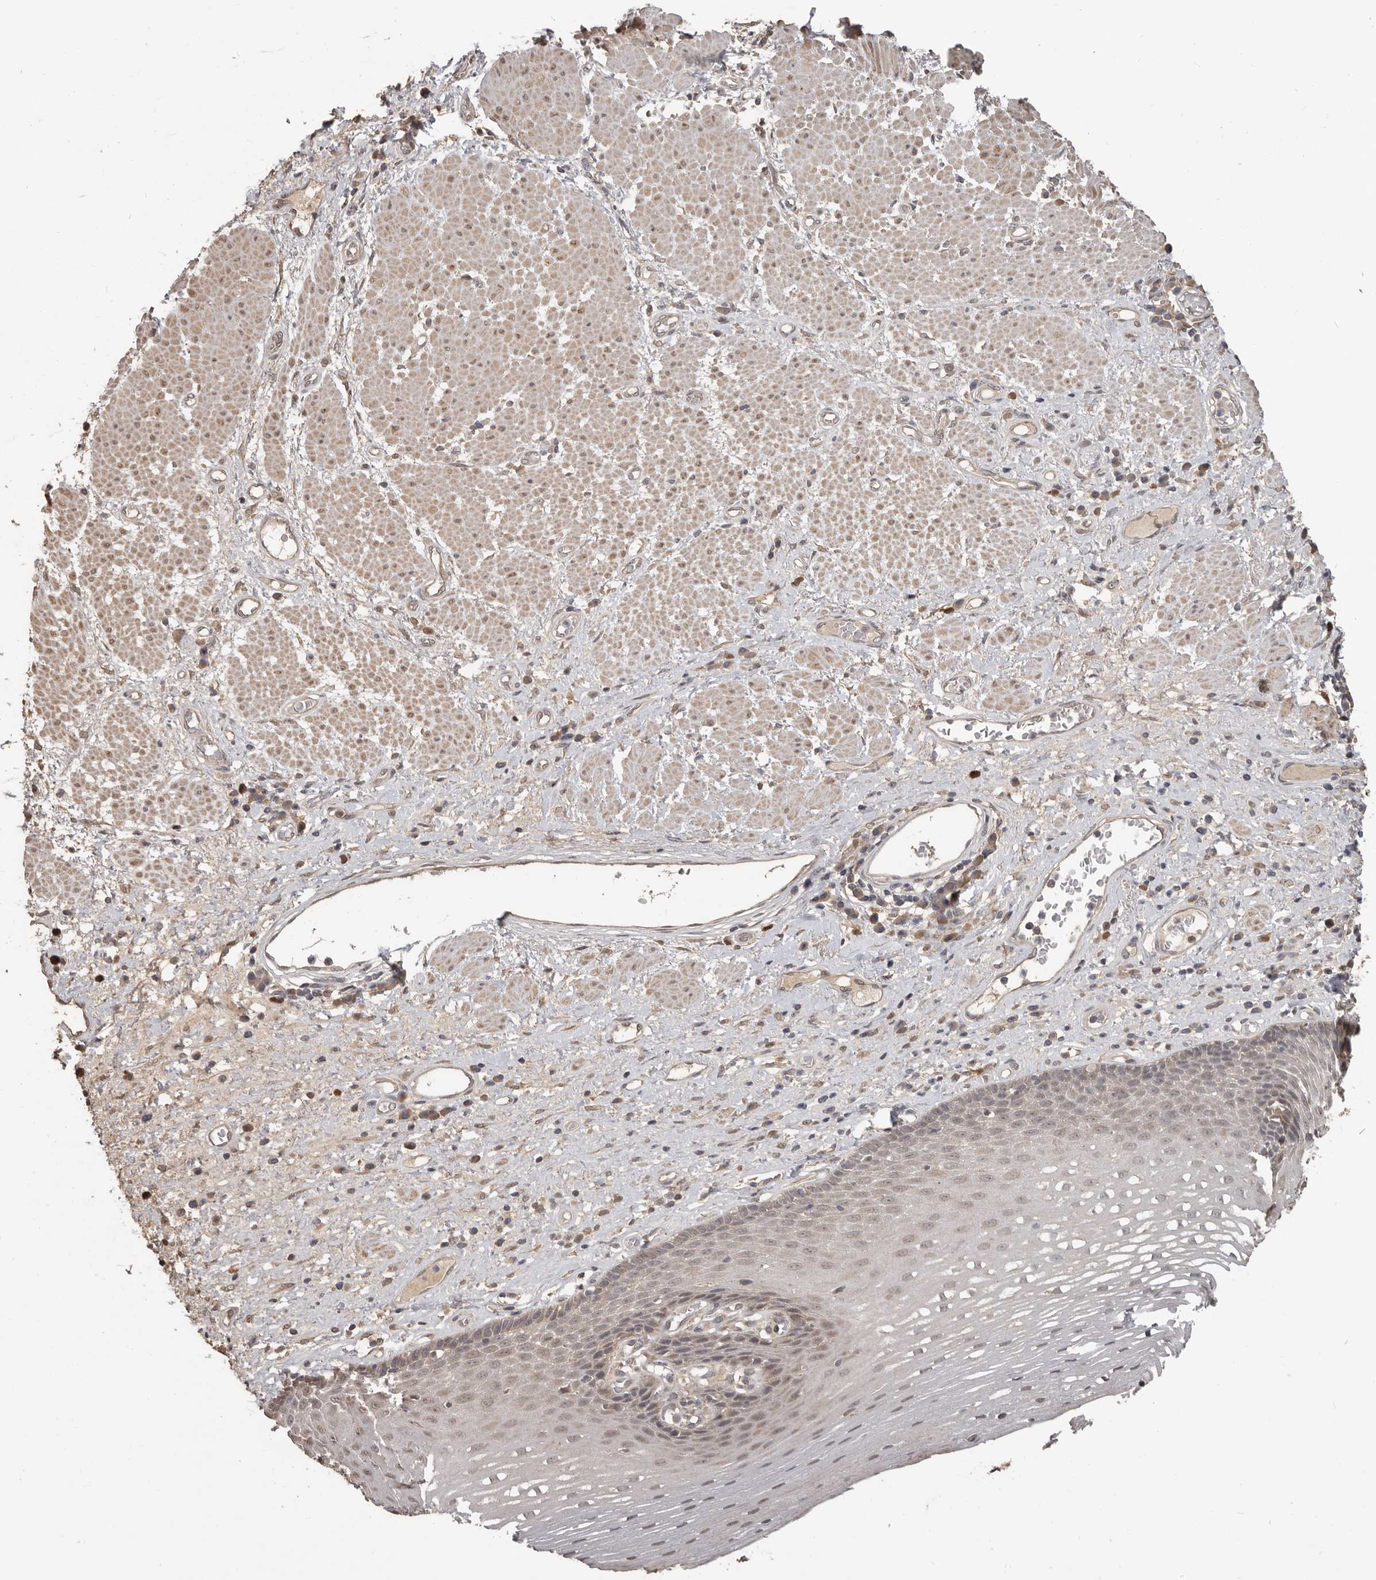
{"staining": {"intensity": "weak", "quantity": "25%-75%", "location": "nuclear"}, "tissue": "esophagus", "cell_type": "Squamous epithelial cells", "image_type": "normal", "snomed": [{"axis": "morphology", "description": "Normal tissue, NOS"}, {"axis": "morphology", "description": "Adenocarcinoma, NOS"}, {"axis": "topography", "description": "Esophagus"}], "caption": "Squamous epithelial cells demonstrate low levels of weak nuclear staining in about 25%-75% of cells in benign human esophagus. (DAB (3,3'-diaminobenzidine) IHC, brown staining for protein, blue staining for nuclei).", "gene": "ZFP14", "patient": {"sex": "male", "age": 62}}